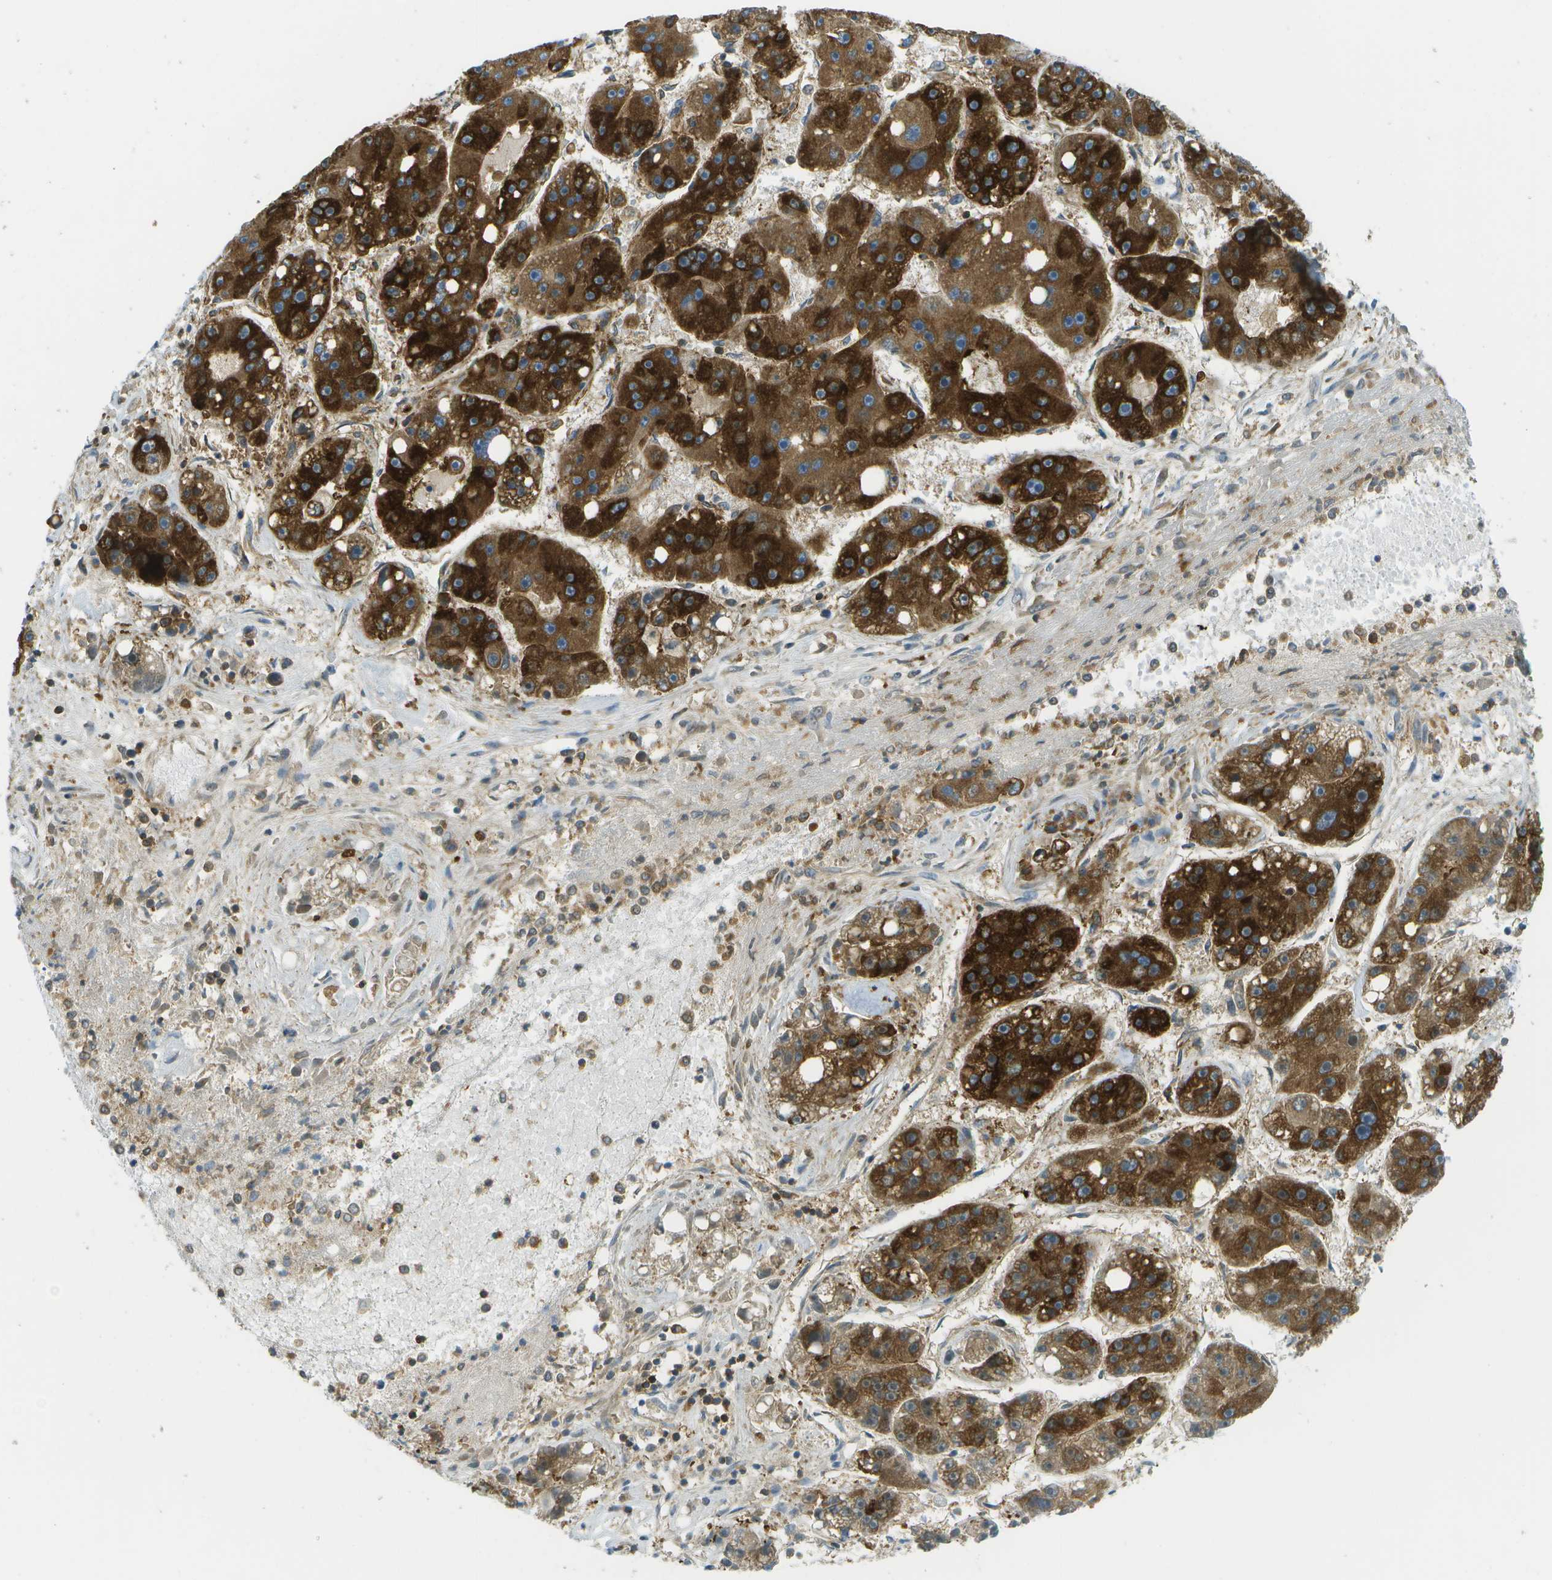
{"staining": {"intensity": "strong", "quantity": ">75%", "location": "cytoplasmic/membranous"}, "tissue": "liver cancer", "cell_type": "Tumor cells", "image_type": "cancer", "snomed": [{"axis": "morphology", "description": "Carcinoma, Hepatocellular, NOS"}, {"axis": "topography", "description": "Liver"}], "caption": "Liver cancer stained with a protein marker shows strong staining in tumor cells.", "gene": "TMTC1", "patient": {"sex": "female", "age": 61}}